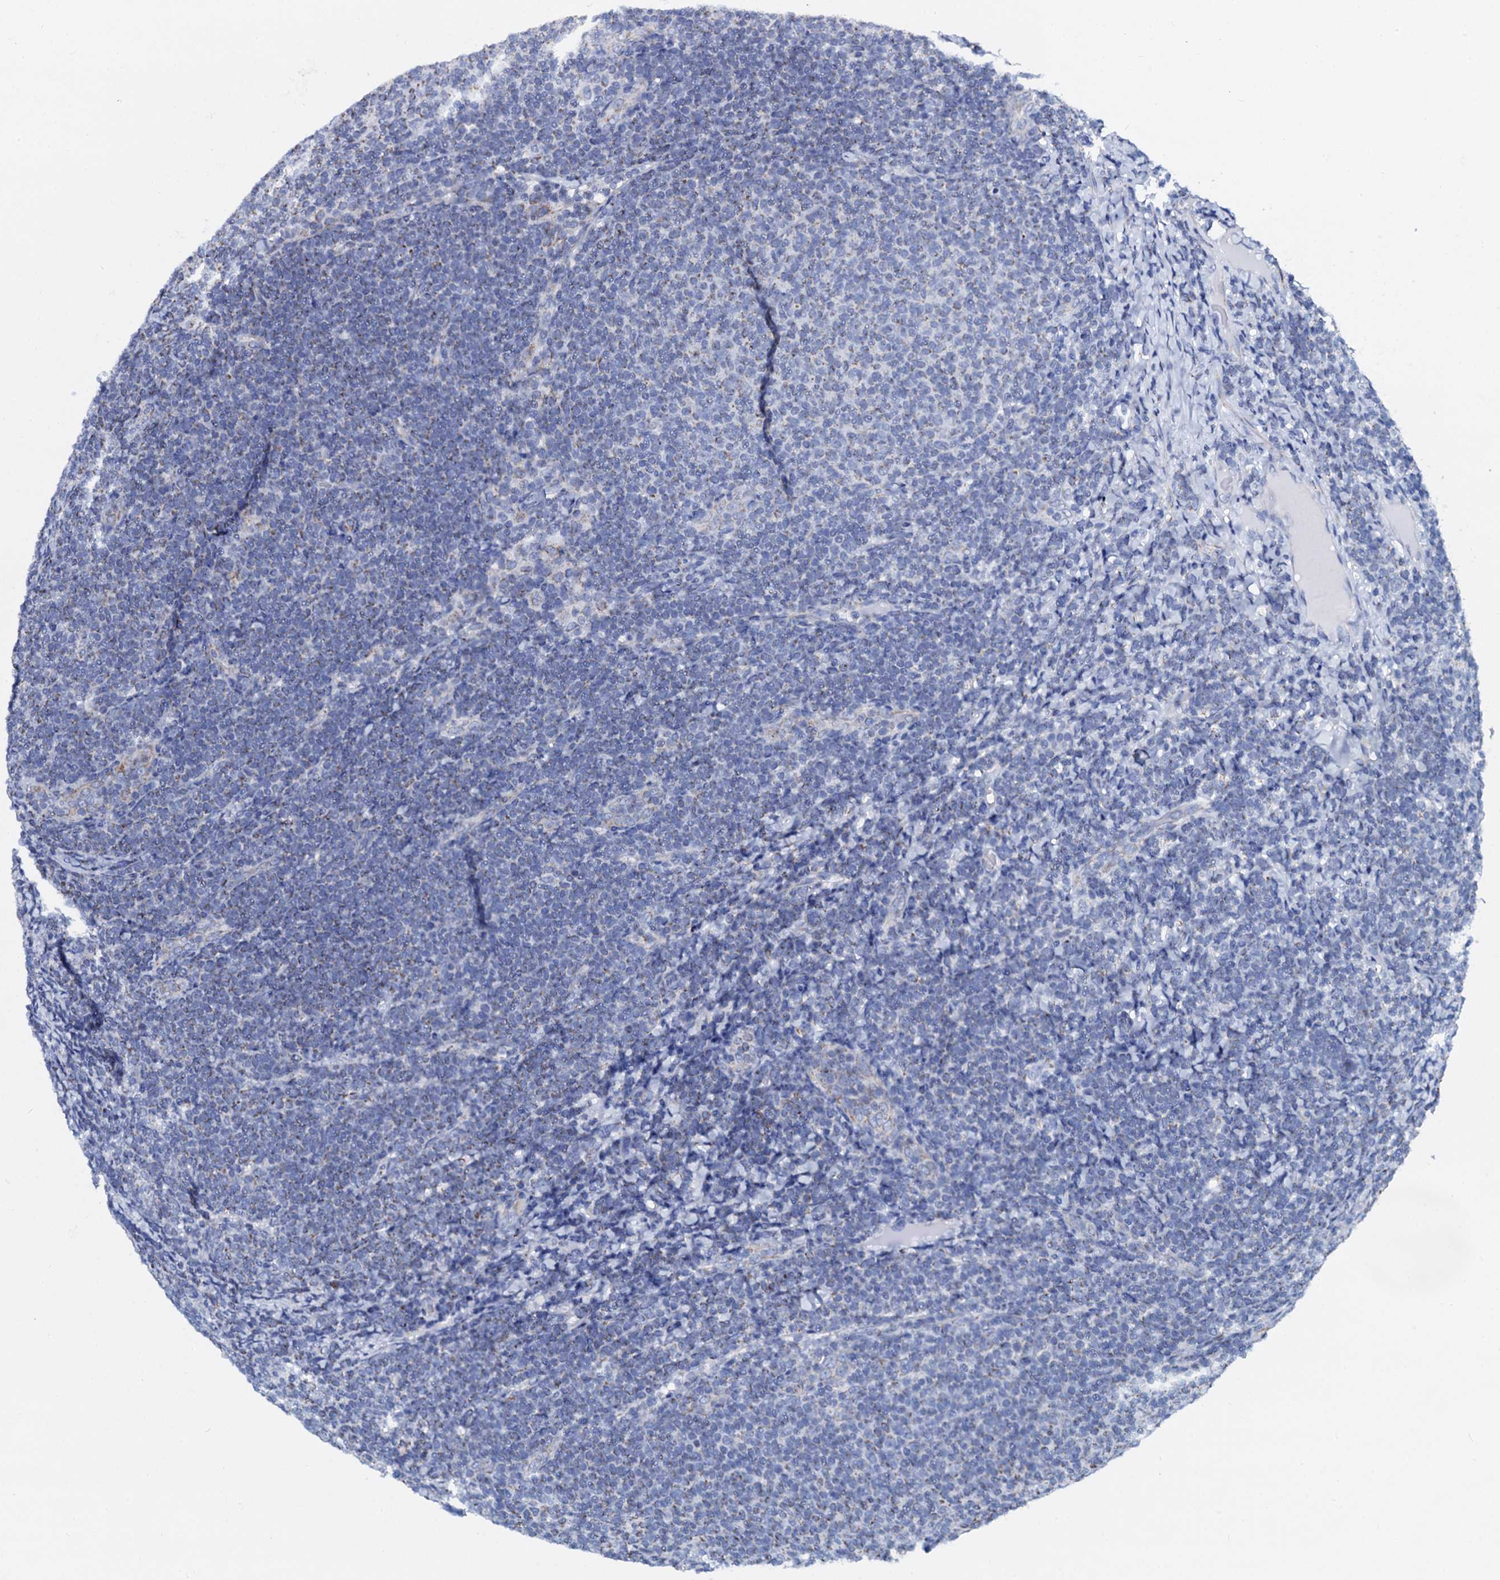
{"staining": {"intensity": "negative", "quantity": "none", "location": "none"}, "tissue": "lymphoma", "cell_type": "Tumor cells", "image_type": "cancer", "snomed": [{"axis": "morphology", "description": "Malignant lymphoma, non-Hodgkin's type, Low grade"}, {"axis": "topography", "description": "Lymph node"}], "caption": "This is an IHC image of human malignant lymphoma, non-Hodgkin's type (low-grade). There is no positivity in tumor cells.", "gene": "SLC37A4", "patient": {"sex": "male", "age": 66}}